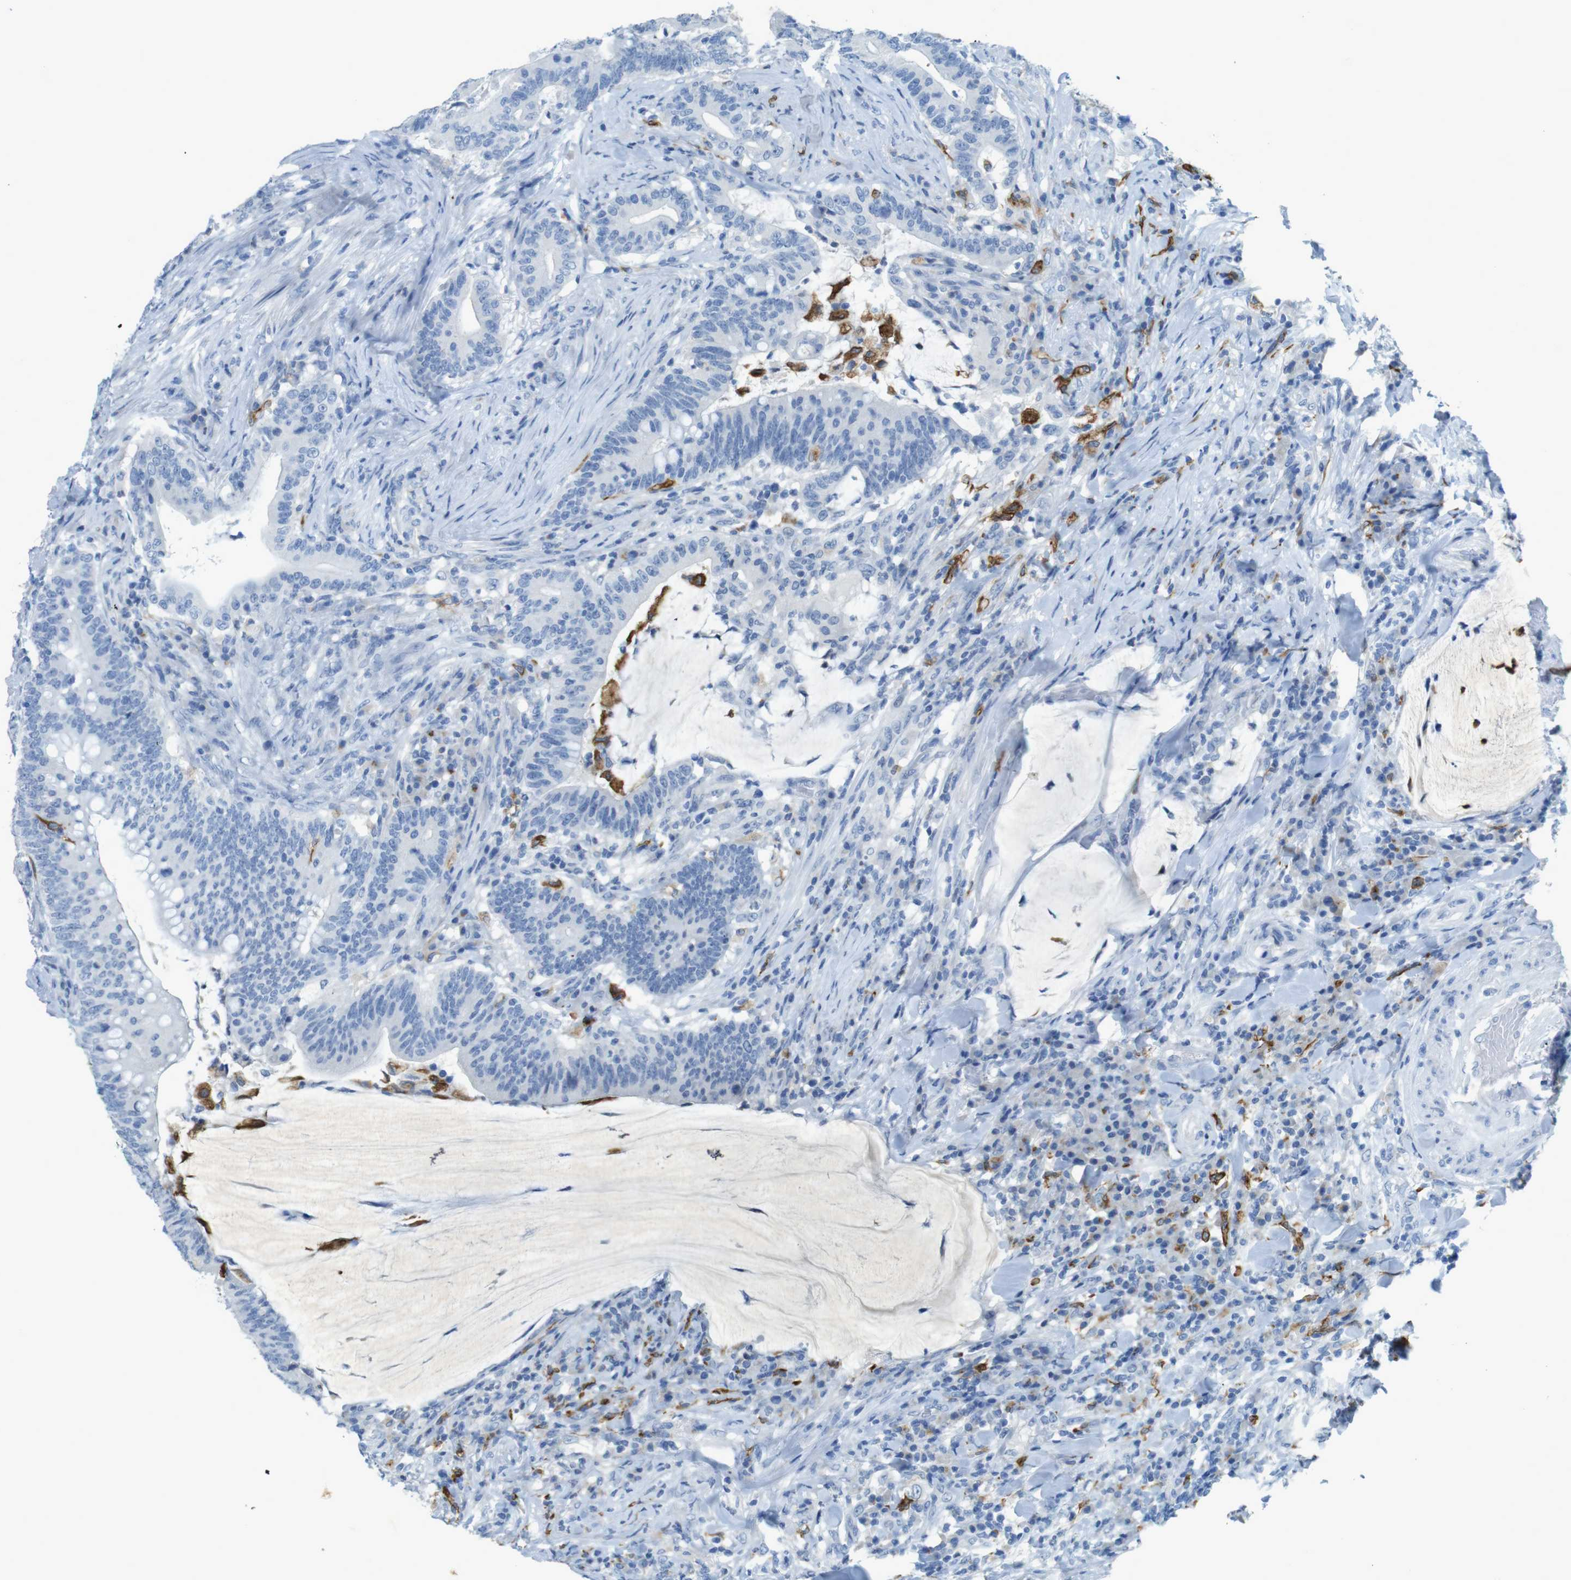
{"staining": {"intensity": "negative", "quantity": "none", "location": "none"}, "tissue": "colorectal cancer", "cell_type": "Tumor cells", "image_type": "cancer", "snomed": [{"axis": "morphology", "description": "Normal tissue, NOS"}, {"axis": "morphology", "description": "Adenocarcinoma, NOS"}, {"axis": "topography", "description": "Colon"}], "caption": "Photomicrograph shows no protein positivity in tumor cells of colorectal adenocarcinoma tissue.", "gene": "CD320", "patient": {"sex": "female", "age": 66}}